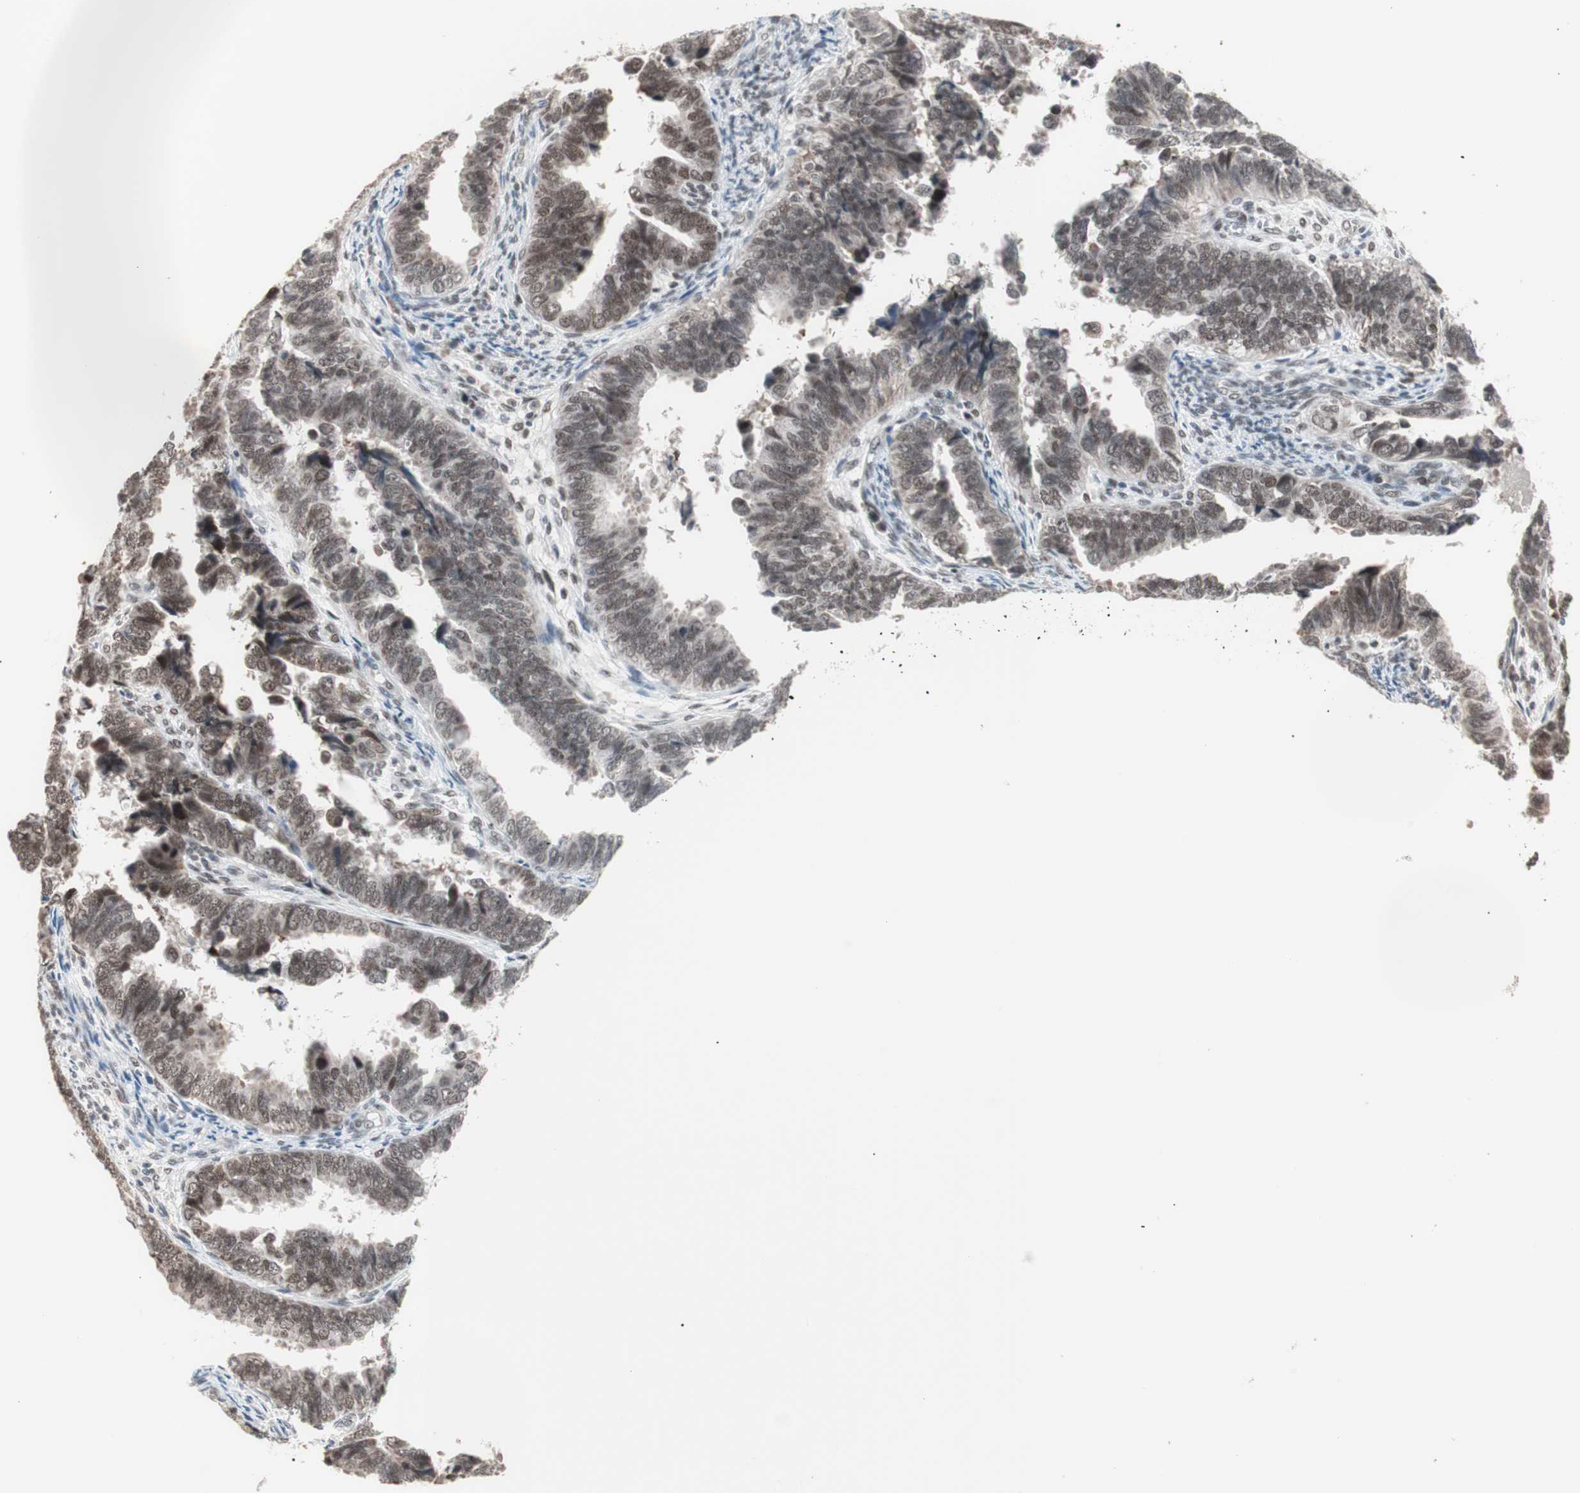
{"staining": {"intensity": "moderate", "quantity": ">75%", "location": "nuclear"}, "tissue": "endometrial cancer", "cell_type": "Tumor cells", "image_type": "cancer", "snomed": [{"axis": "morphology", "description": "Adenocarcinoma, NOS"}, {"axis": "topography", "description": "Endometrium"}], "caption": "Adenocarcinoma (endometrial) stained with a brown dye shows moderate nuclear positive expression in about >75% of tumor cells.", "gene": "LIG3", "patient": {"sex": "female", "age": 75}}